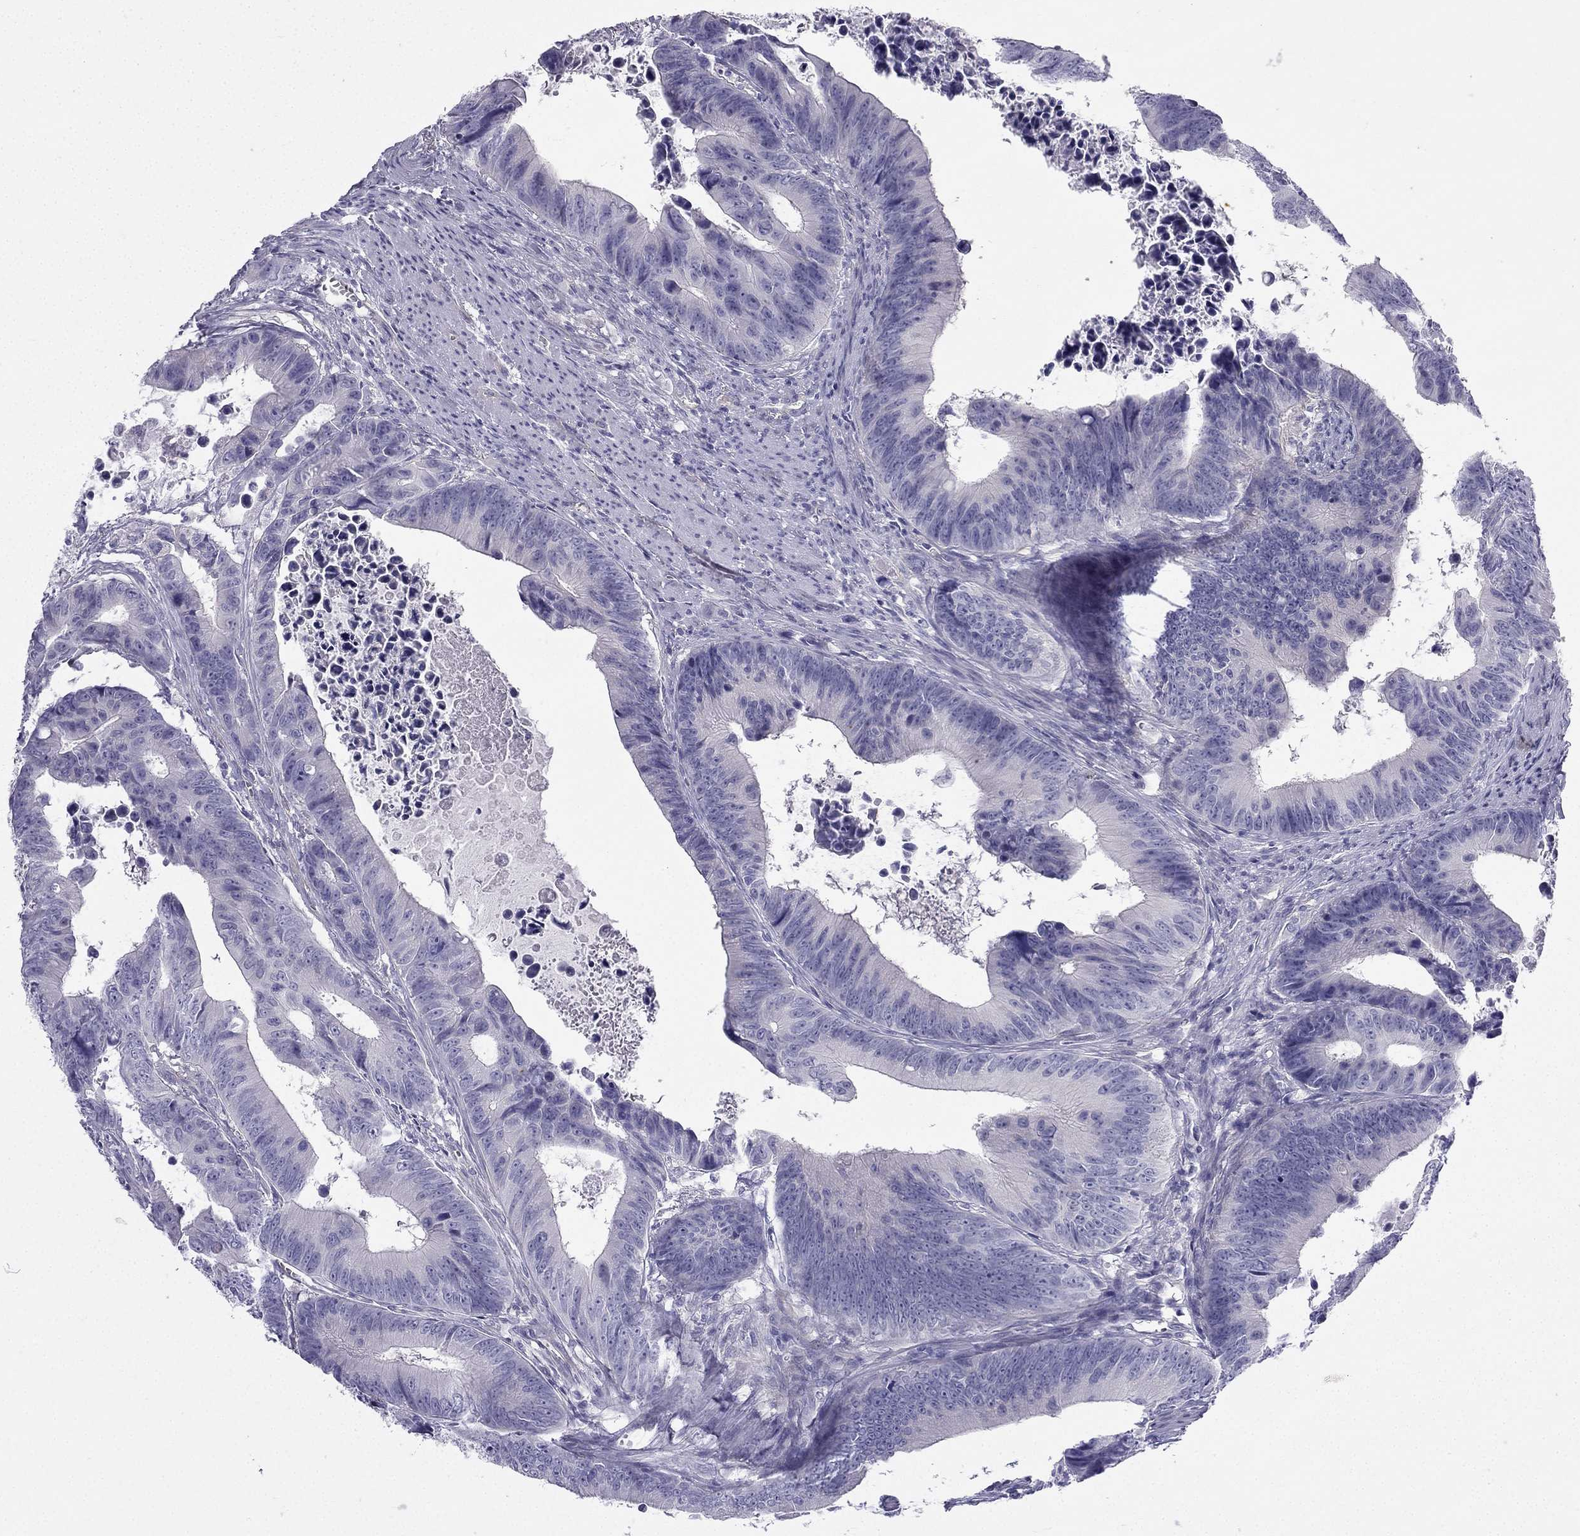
{"staining": {"intensity": "negative", "quantity": "none", "location": "none"}, "tissue": "colorectal cancer", "cell_type": "Tumor cells", "image_type": "cancer", "snomed": [{"axis": "morphology", "description": "Adenocarcinoma, NOS"}, {"axis": "topography", "description": "Colon"}], "caption": "Immunohistochemical staining of adenocarcinoma (colorectal) shows no significant expression in tumor cells. The staining is performed using DAB brown chromogen with nuclei counter-stained in using hematoxylin.", "gene": "GJA8", "patient": {"sex": "female", "age": 87}}